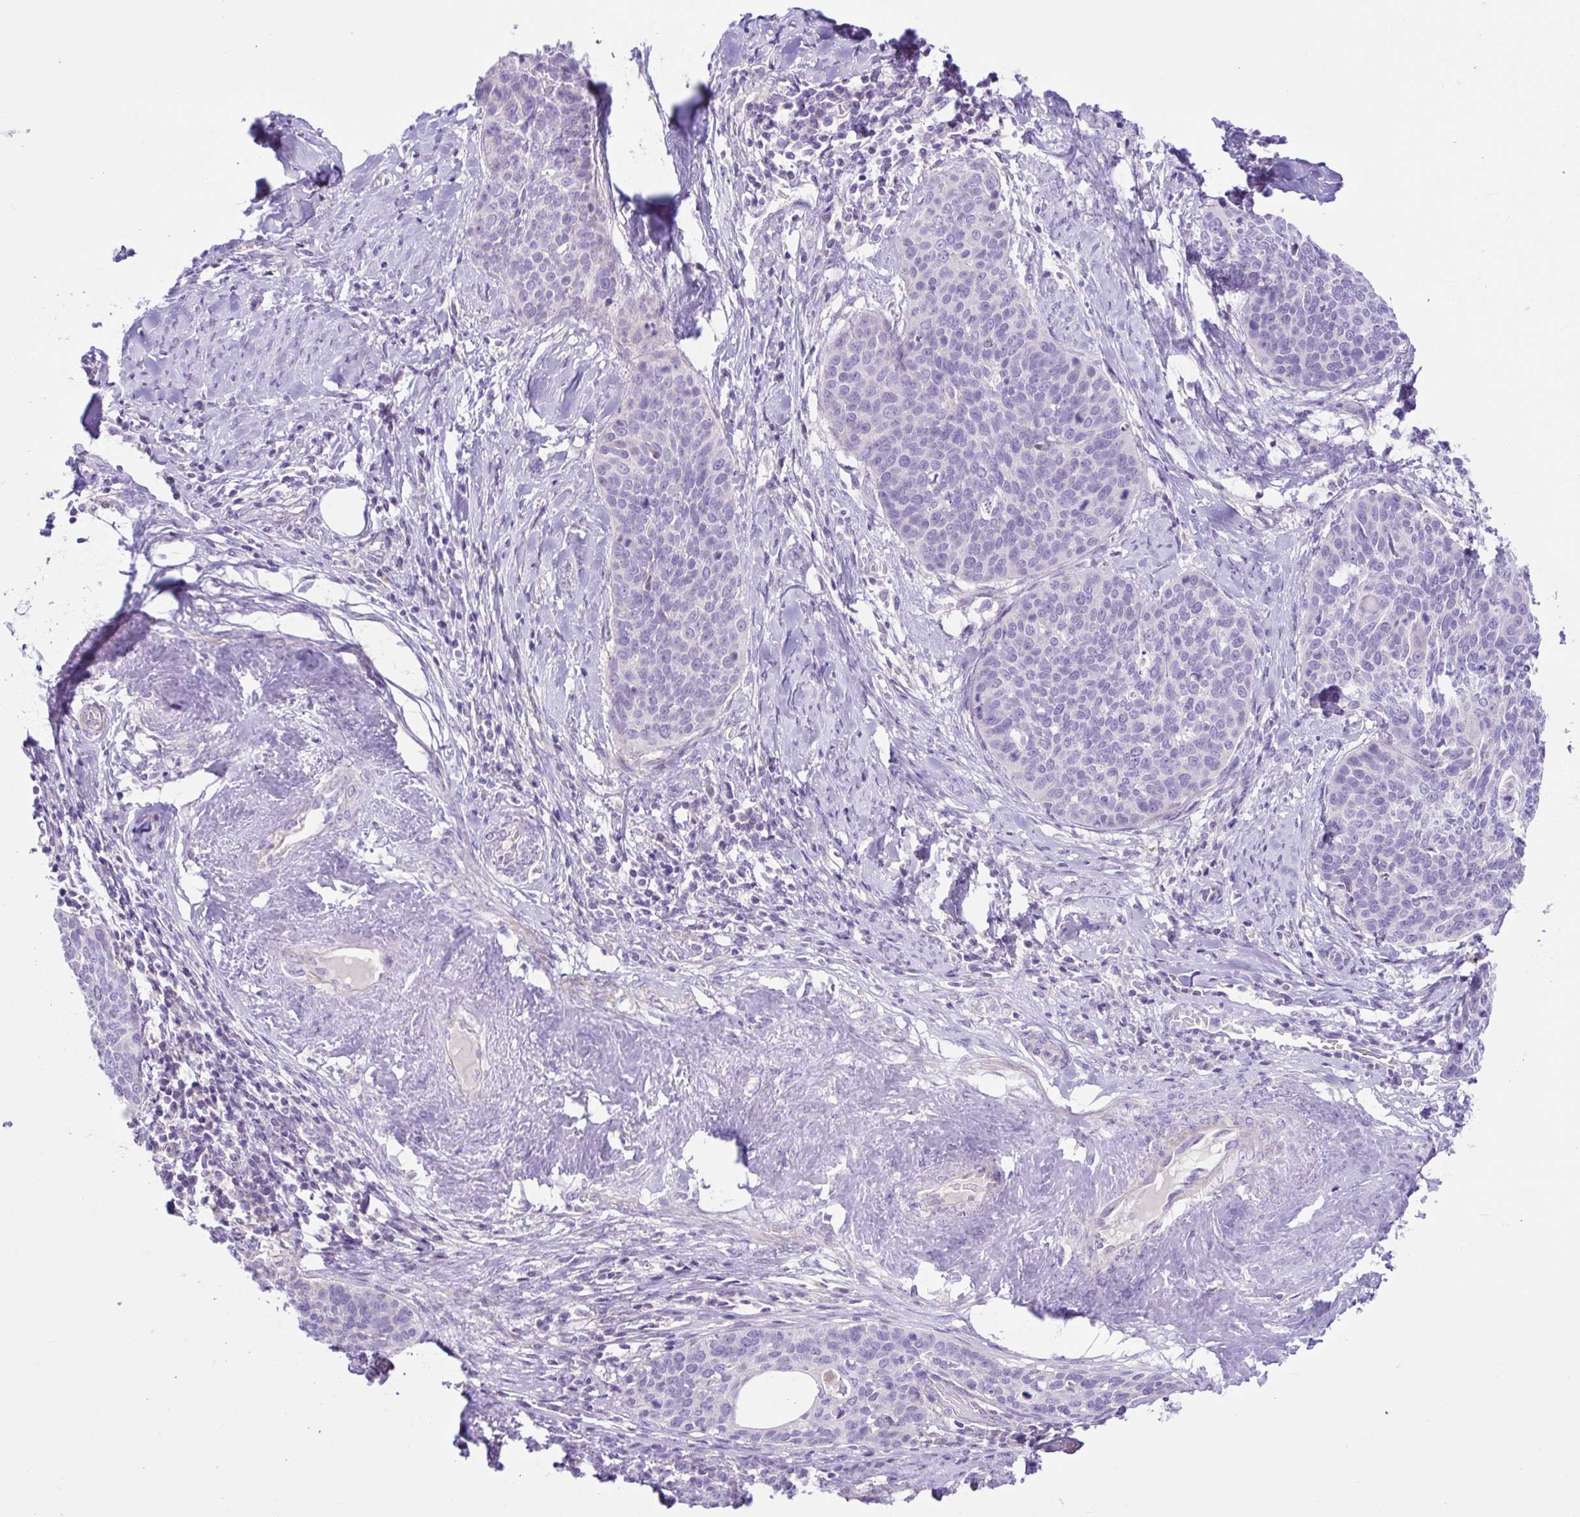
{"staining": {"intensity": "negative", "quantity": "none", "location": "none"}, "tissue": "cervical cancer", "cell_type": "Tumor cells", "image_type": "cancer", "snomed": [{"axis": "morphology", "description": "Squamous cell carcinoma, NOS"}, {"axis": "topography", "description": "Cervix"}], "caption": "Immunohistochemistry micrograph of human cervical cancer stained for a protein (brown), which exhibits no expression in tumor cells.", "gene": "ISM2", "patient": {"sex": "female", "age": 69}}